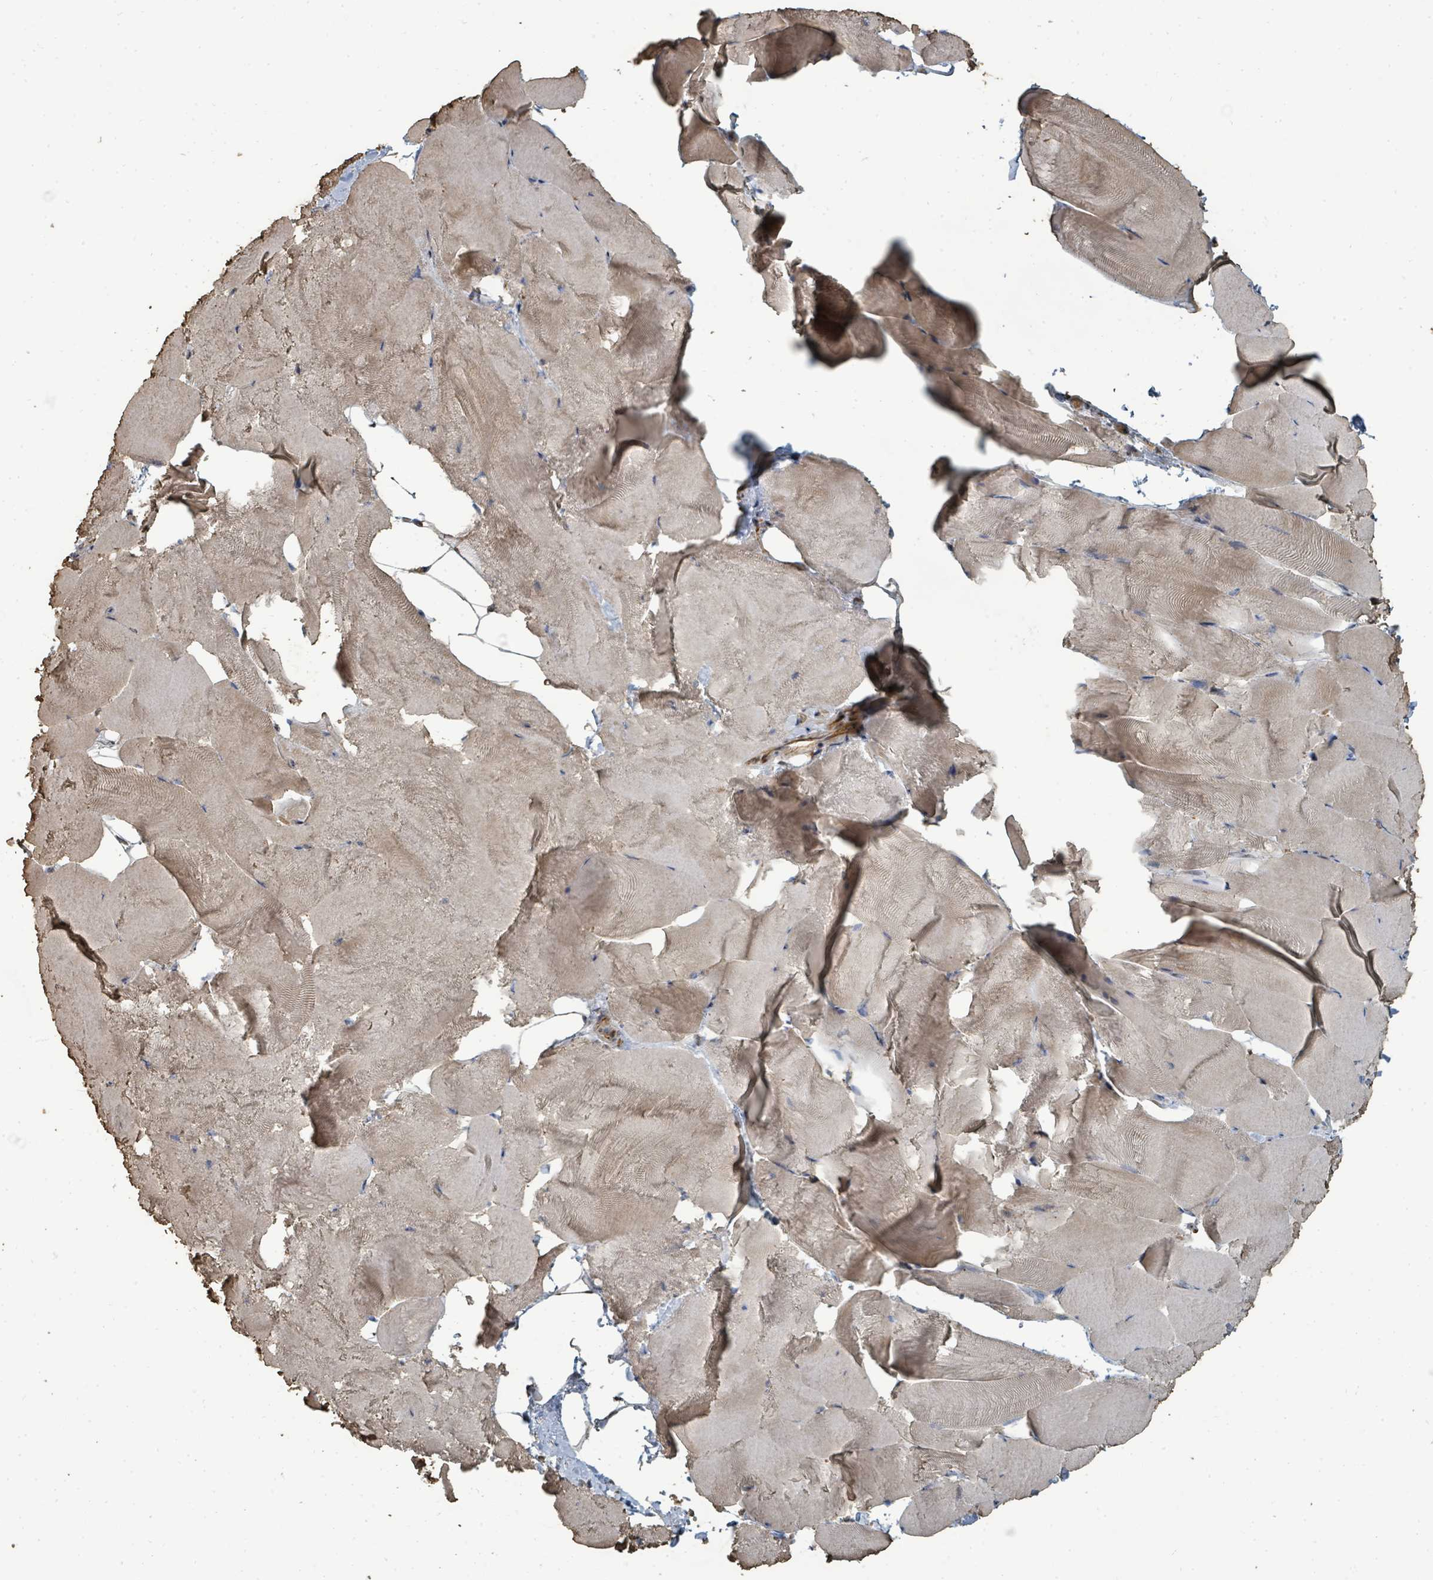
{"staining": {"intensity": "weak", "quantity": "<25%", "location": "cytoplasmic/membranous"}, "tissue": "skeletal muscle", "cell_type": "Myocytes", "image_type": "normal", "snomed": [{"axis": "morphology", "description": "Normal tissue, NOS"}, {"axis": "topography", "description": "Skeletal muscle"}], "caption": "The image demonstrates no significant positivity in myocytes of skeletal muscle. The staining was performed using DAB (3,3'-diaminobenzidine) to visualize the protein expression in brown, while the nuclei were stained in blue with hematoxylin (Magnification: 20x).", "gene": "C6orf52", "patient": {"sex": "female", "age": 64}}